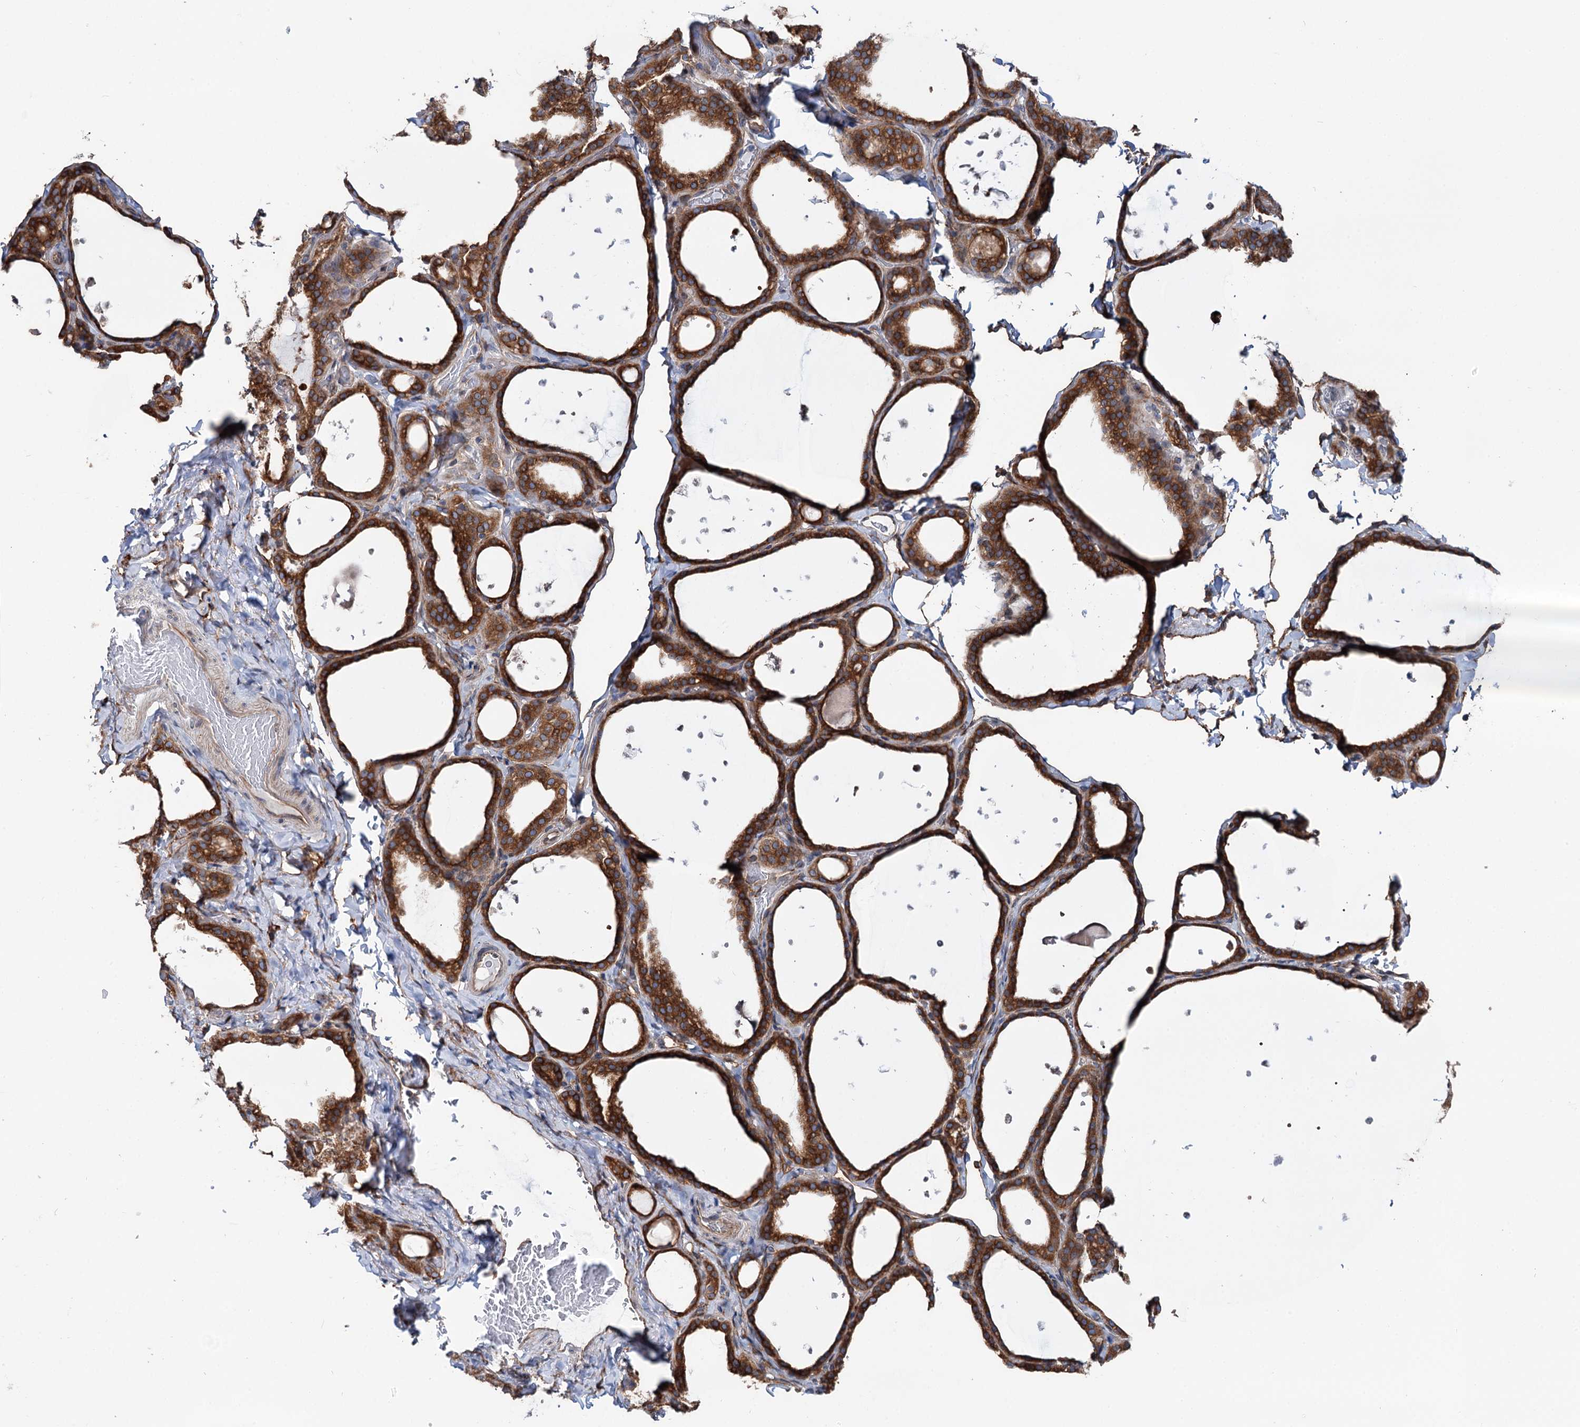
{"staining": {"intensity": "strong", "quantity": ">75%", "location": "cytoplasmic/membranous"}, "tissue": "thyroid gland", "cell_type": "Glandular cells", "image_type": "normal", "snomed": [{"axis": "morphology", "description": "Normal tissue, NOS"}, {"axis": "topography", "description": "Thyroid gland"}], "caption": "Thyroid gland stained with a brown dye shows strong cytoplasmic/membranous positive positivity in about >75% of glandular cells.", "gene": "PTDSS2", "patient": {"sex": "female", "age": 44}}